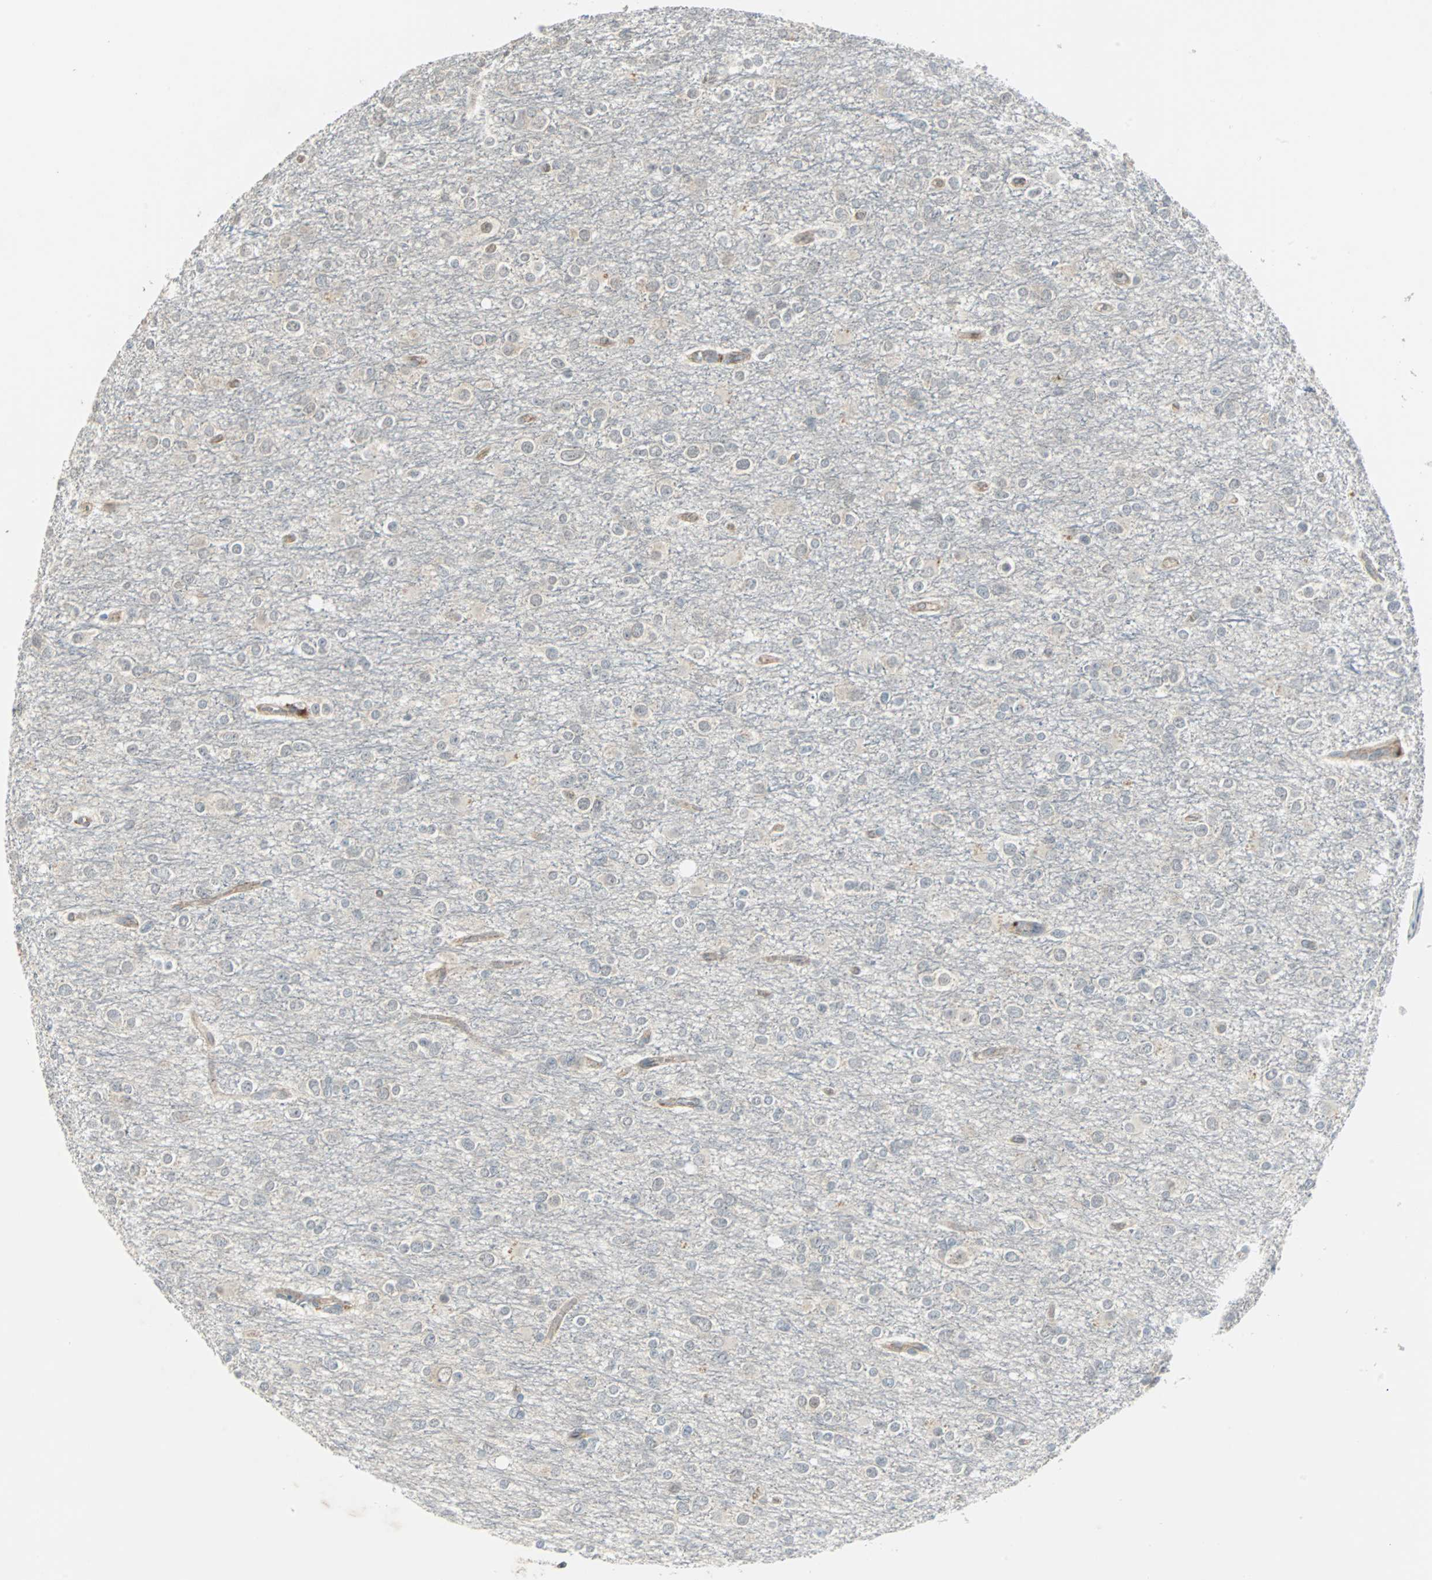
{"staining": {"intensity": "negative", "quantity": "none", "location": "none"}, "tissue": "glioma", "cell_type": "Tumor cells", "image_type": "cancer", "snomed": [{"axis": "morphology", "description": "Glioma, malignant, Low grade"}, {"axis": "topography", "description": "Brain"}], "caption": "A high-resolution histopathology image shows immunohistochemistry staining of glioma, which reveals no significant staining in tumor cells. The staining is performed using DAB brown chromogen with nuclei counter-stained in using hematoxylin.", "gene": "CMC2", "patient": {"sex": "male", "age": 42}}